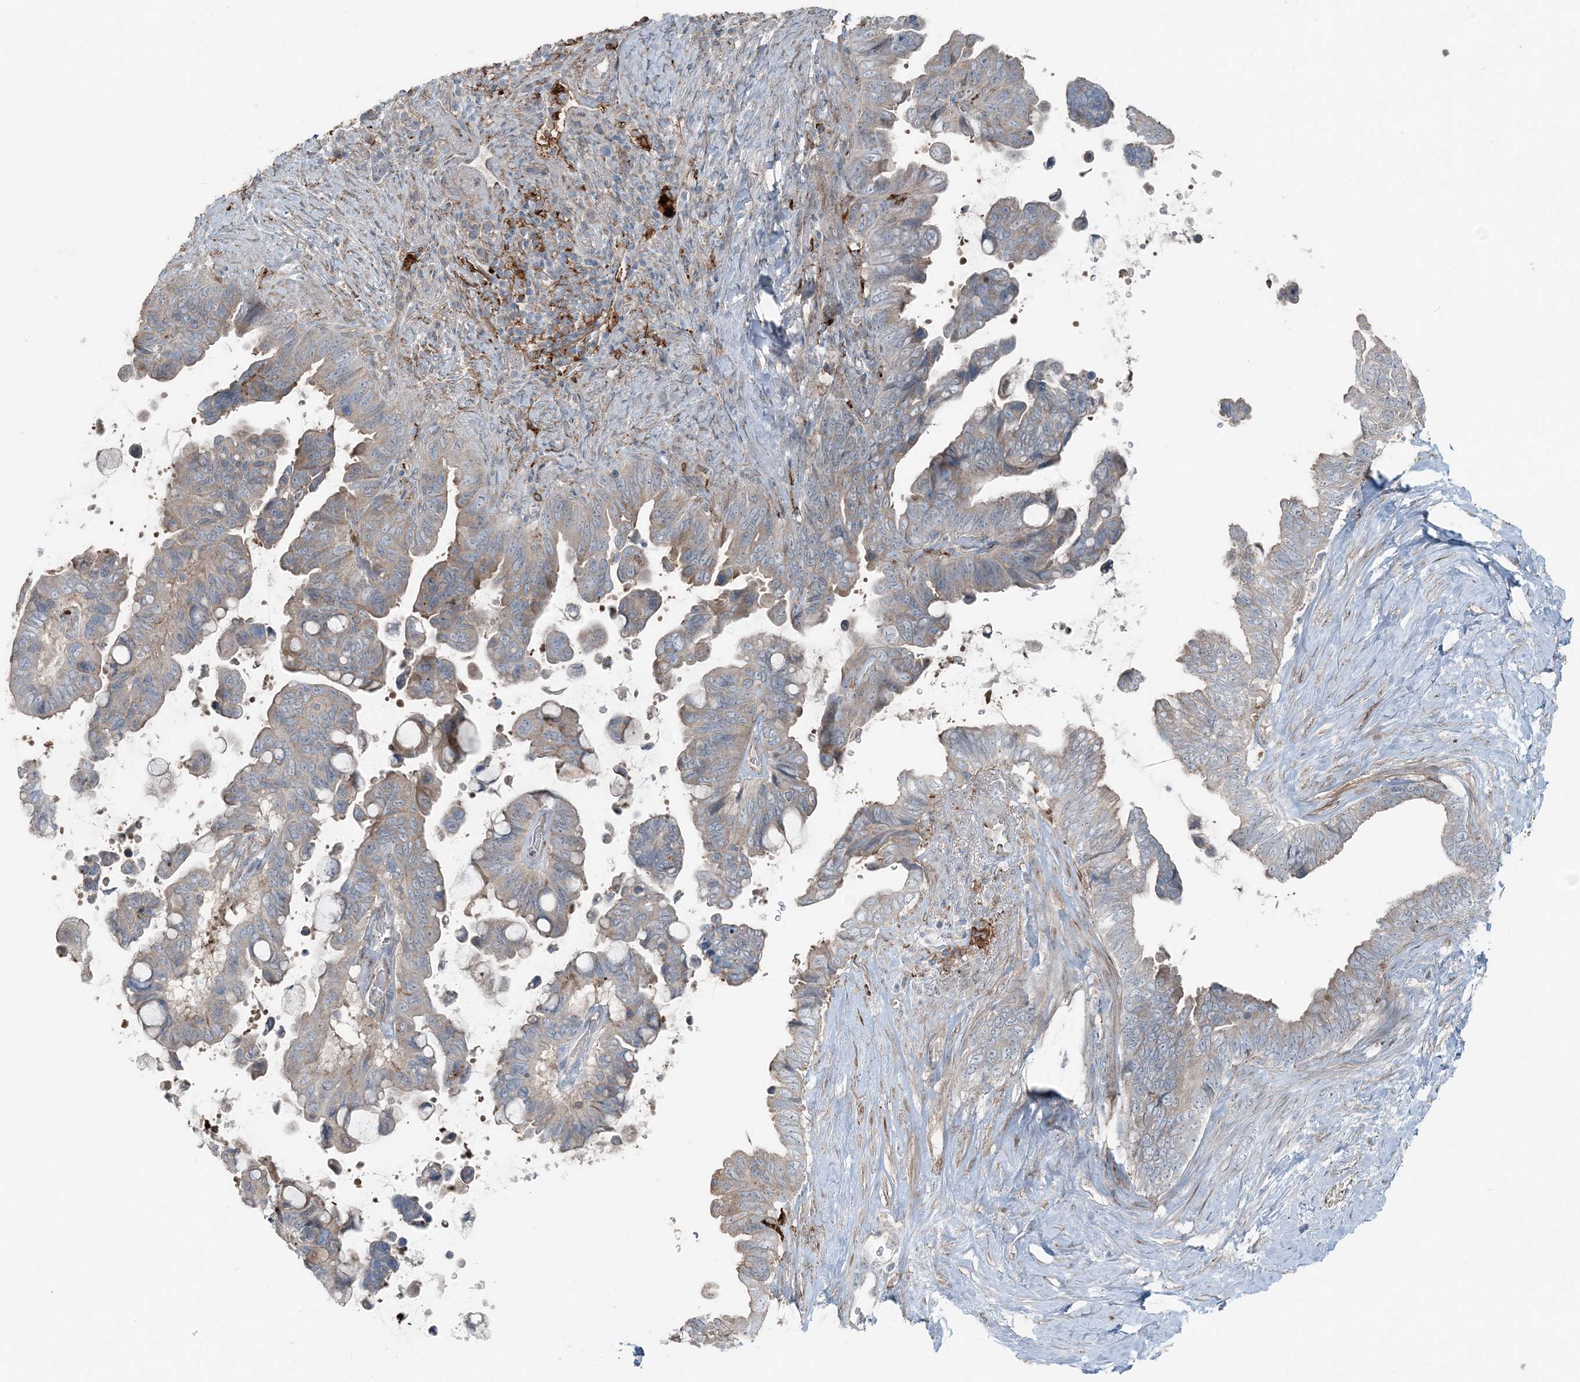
{"staining": {"intensity": "weak", "quantity": "<25%", "location": "cytoplasmic/membranous"}, "tissue": "pancreatic cancer", "cell_type": "Tumor cells", "image_type": "cancer", "snomed": [{"axis": "morphology", "description": "Adenocarcinoma, NOS"}, {"axis": "topography", "description": "Pancreas"}], "caption": "Protein analysis of pancreatic cancer exhibits no significant positivity in tumor cells.", "gene": "KY", "patient": {"sex": "female", "age": 72}}